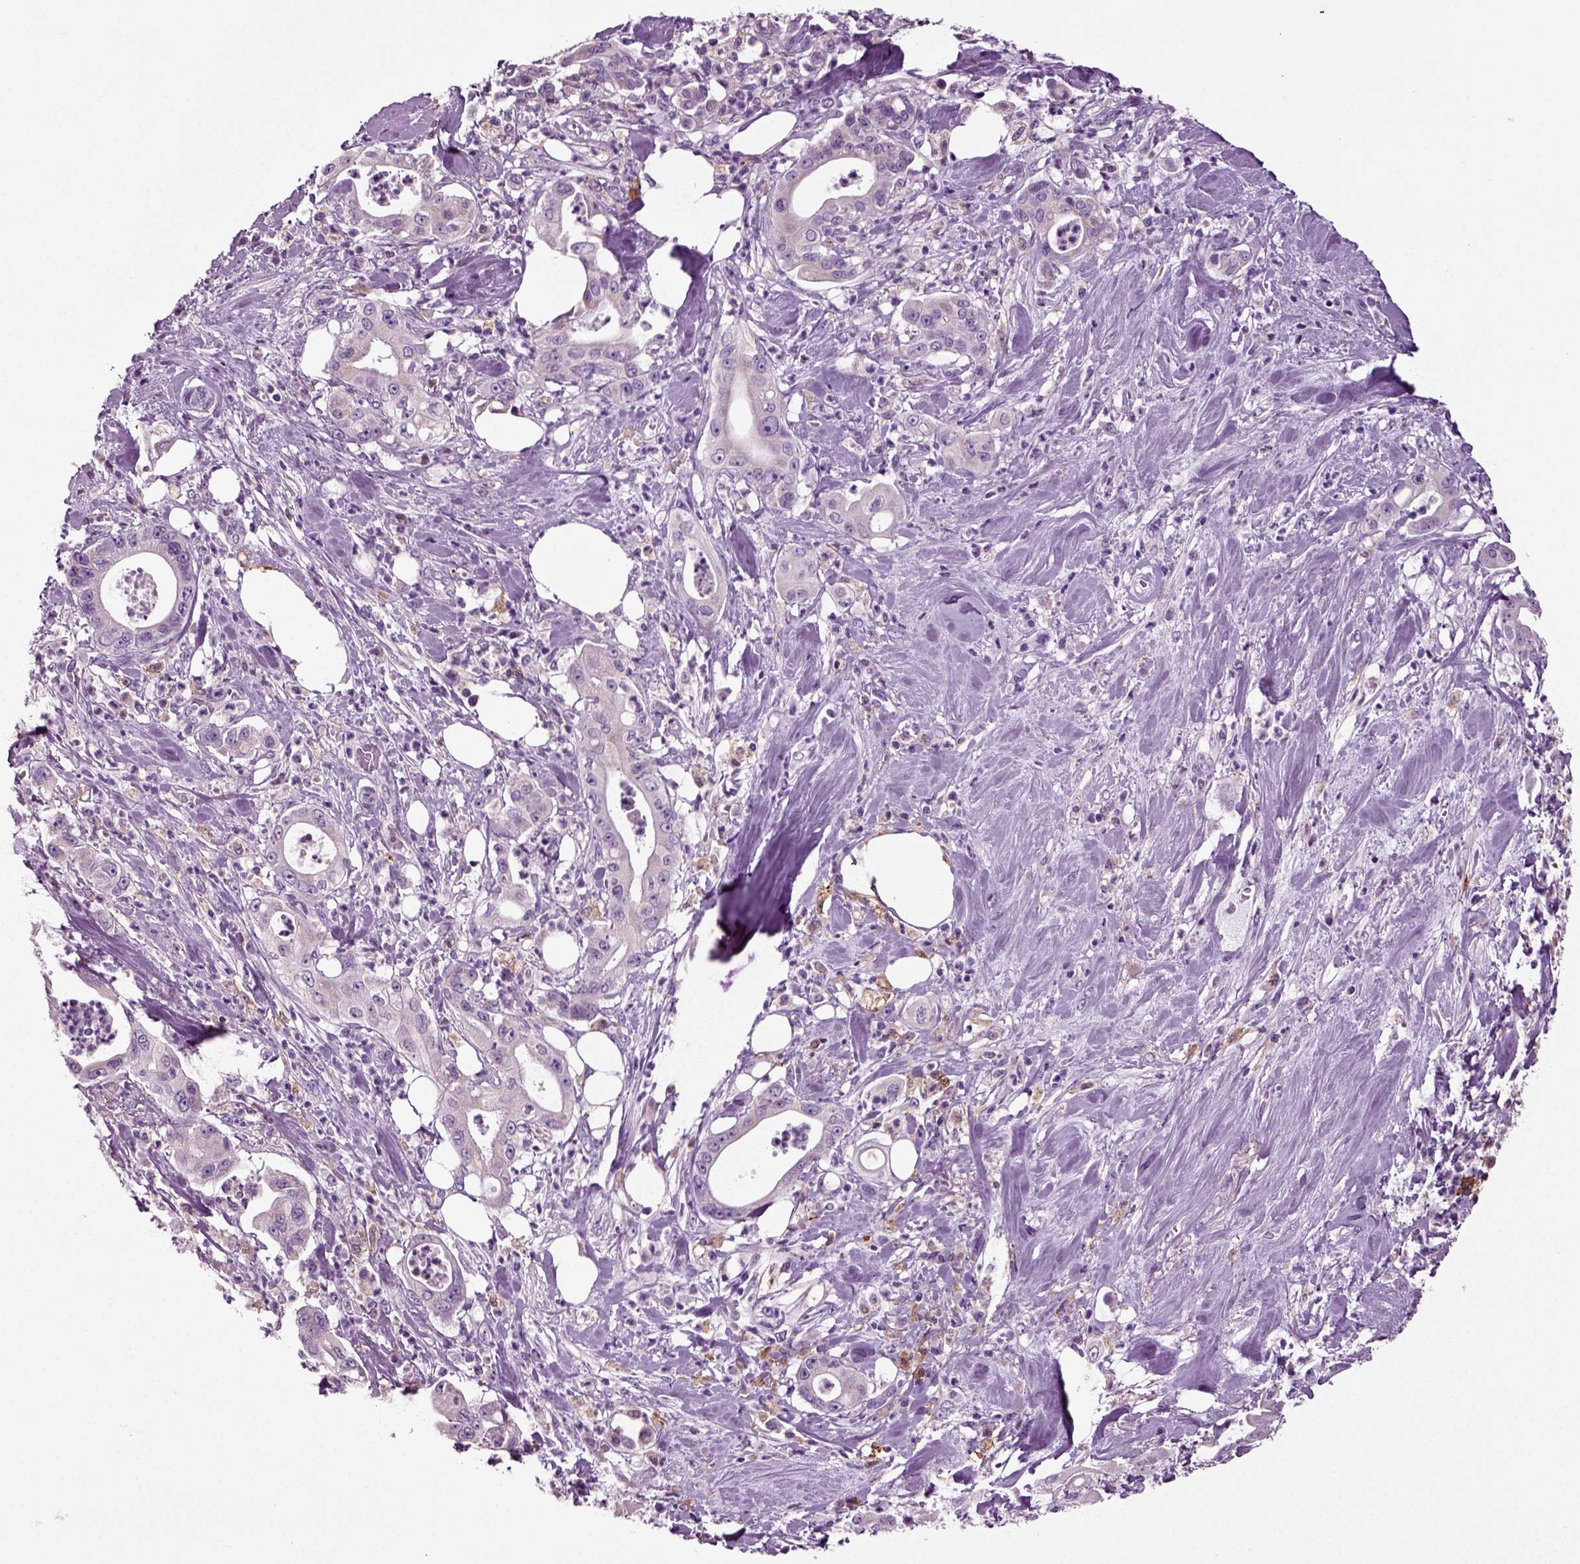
{"staining": {"intensity": "negative", "quantity": "none", "location": "none"}, "tissue": "pancreatic cancer", "cell_type": "Tumor cells", "image_type": "cancer", "snomed": [{"axis": "morphology", "description": "Adenocarcinoma, NOS"}, {"axis": "topography", "description": "Pancreas"}], "caption": "An image of pancreatic cancer (adenocarcinoma) stained for a protein shows no brown staining in tumor cells.", "gene": "DNAH10", "patient": {"sex": "male", "age": 71}}